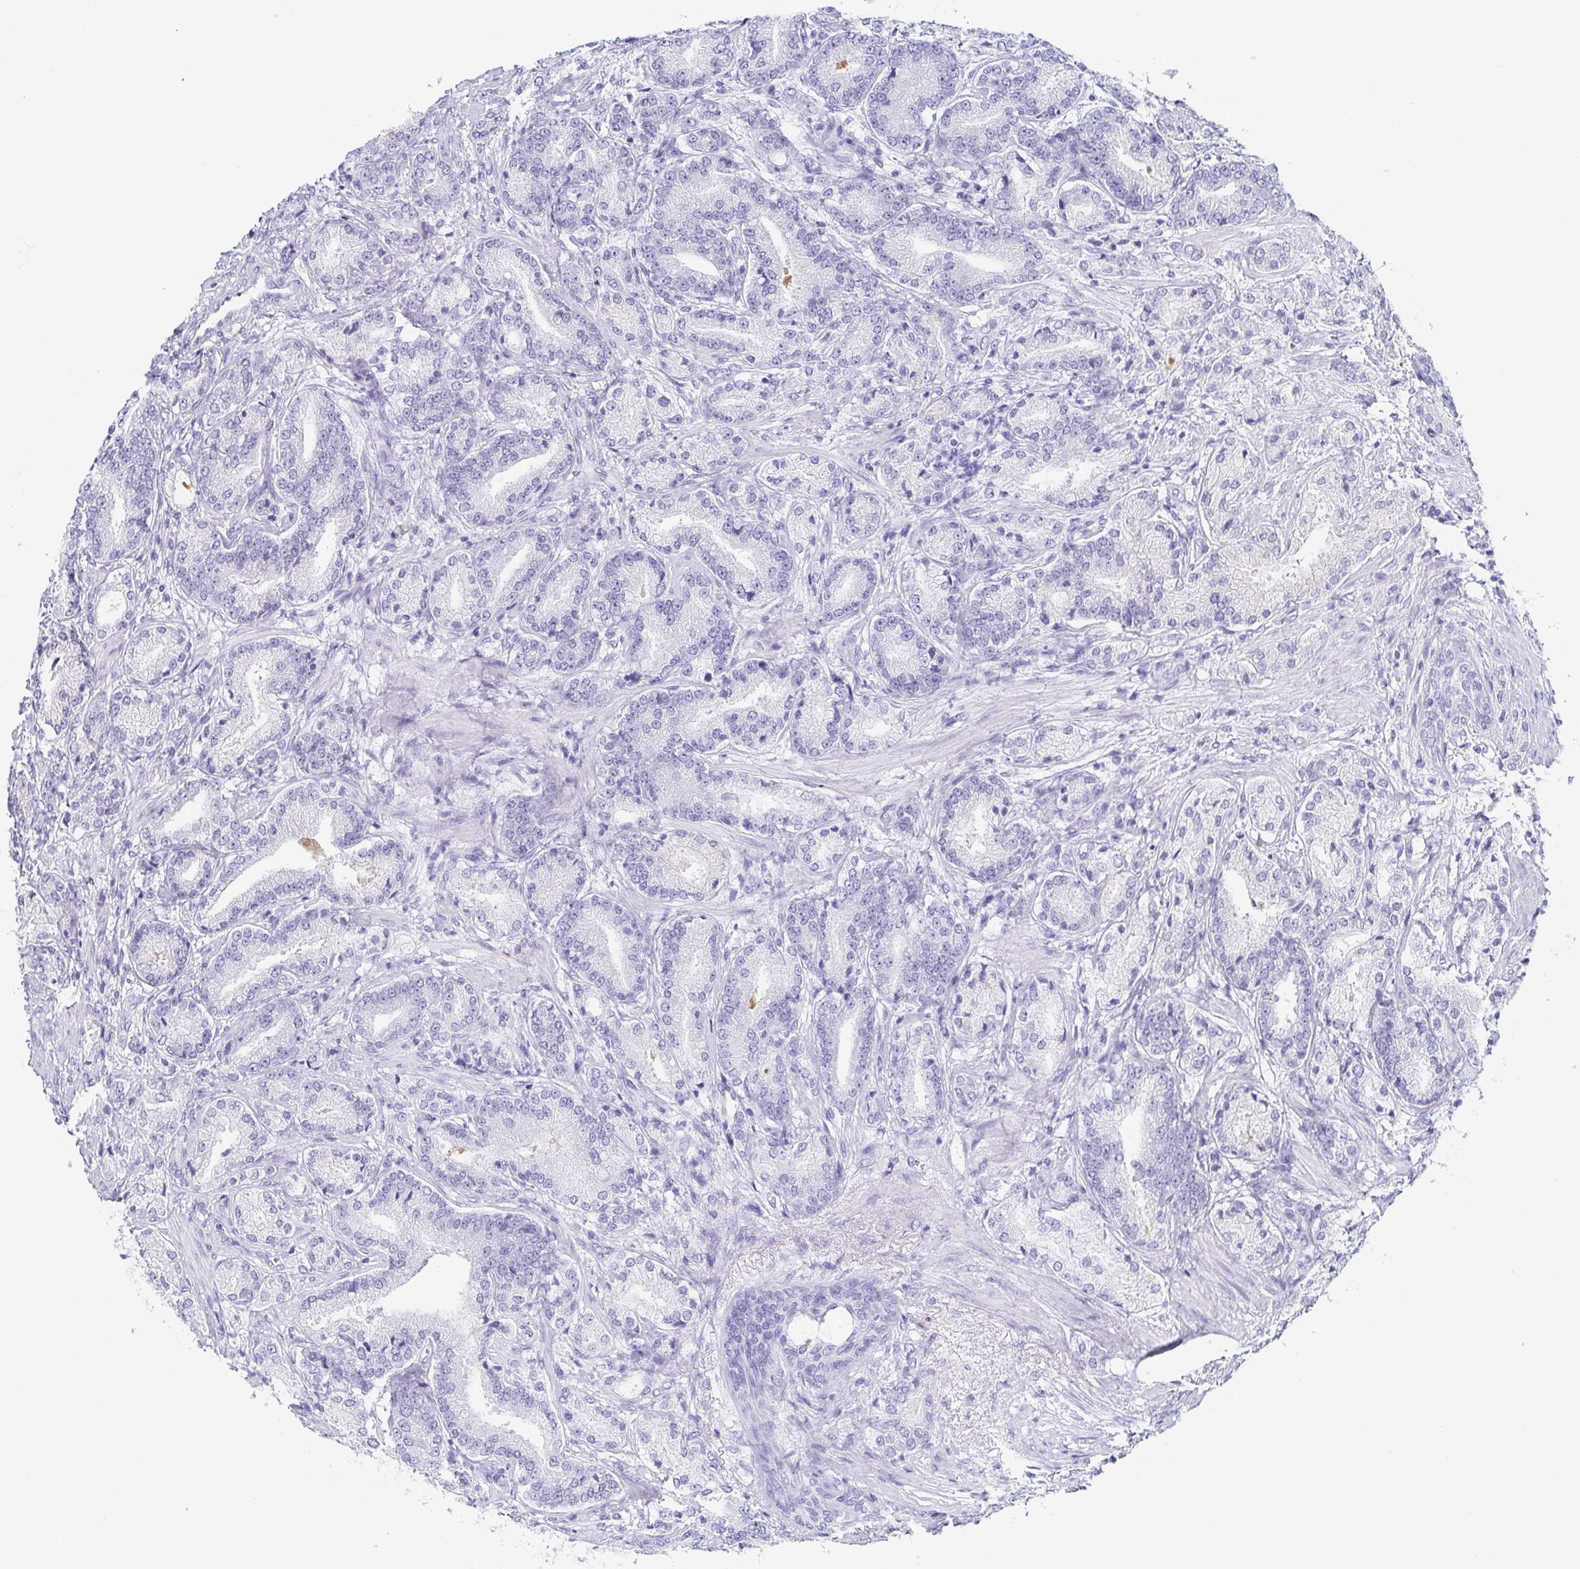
{"staining": {"intensity": "negative", "quantity": "none", "location": "none"}, "tissue": "prostate cancer", "cell_type": "Tumor cells", "image_type": "cancer", "snomed": [{"axis": "morphology", "description": "Adenocarcinoma, High grade"}, {"axis": "topography", "description": "Prostate and seminal vesicle, NOS"}], "caption": "A micrograph of prostate cancer stained for a protein exhibits no brown staining in tumor cells.", "gene": "ZG16B", "patient": {"sex": "male", "age": 61}}